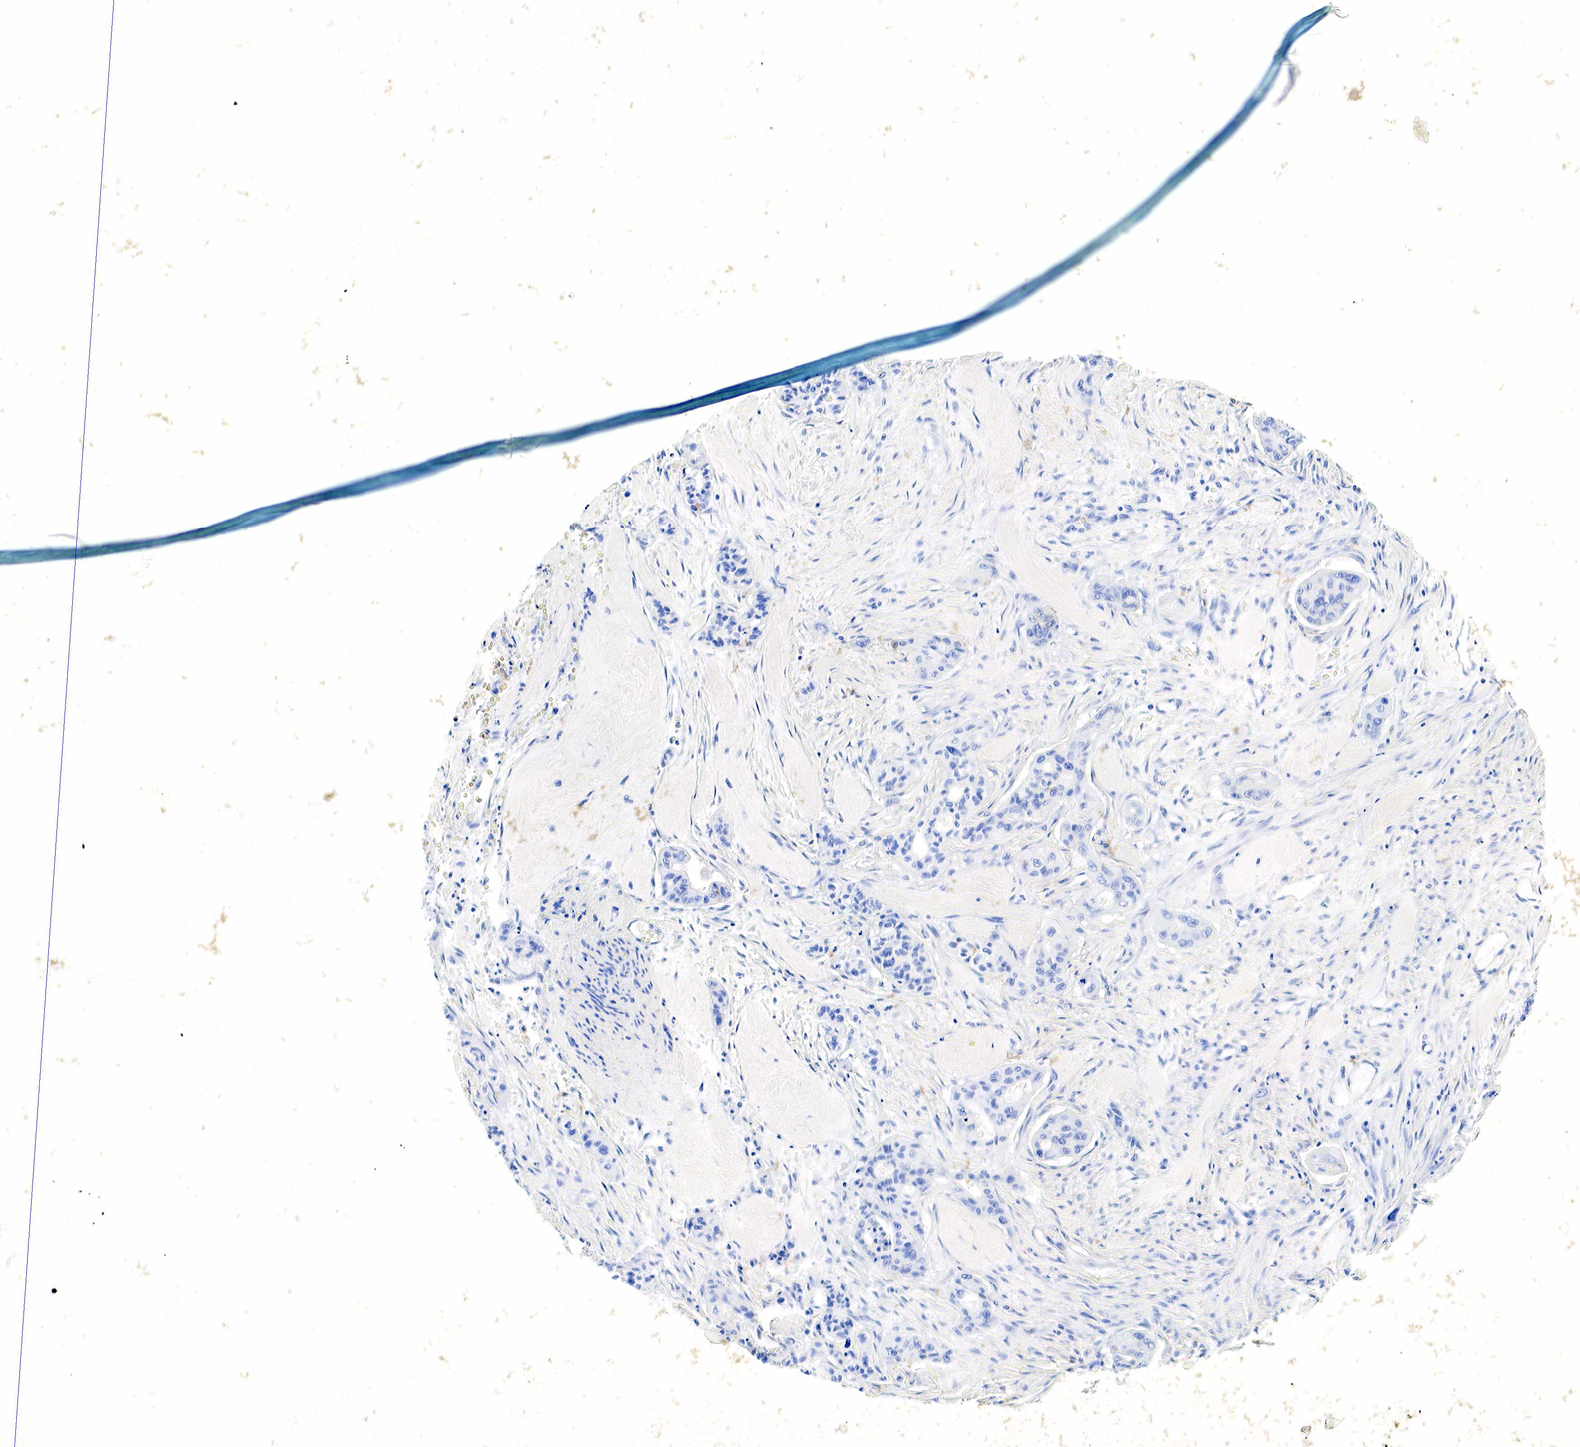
{"staining": {"intensity": "negative", "quantity": "none", "location": "none"}, "tissue": "pancreatic cancer", "cell_type": "Tumor cells", "image_type": "cancer", "snomed": [{"axis": "morphology", "description": "Adenocarcinoma, NOS"}, {"axis": "topography", "description": "Pancreas"}], "caption": "Tumor cells are negative for brown protein staining in pancreatic adenocarcinoma.", "gene": "GCG", "patient": {"sex": "male", "age": 77}}